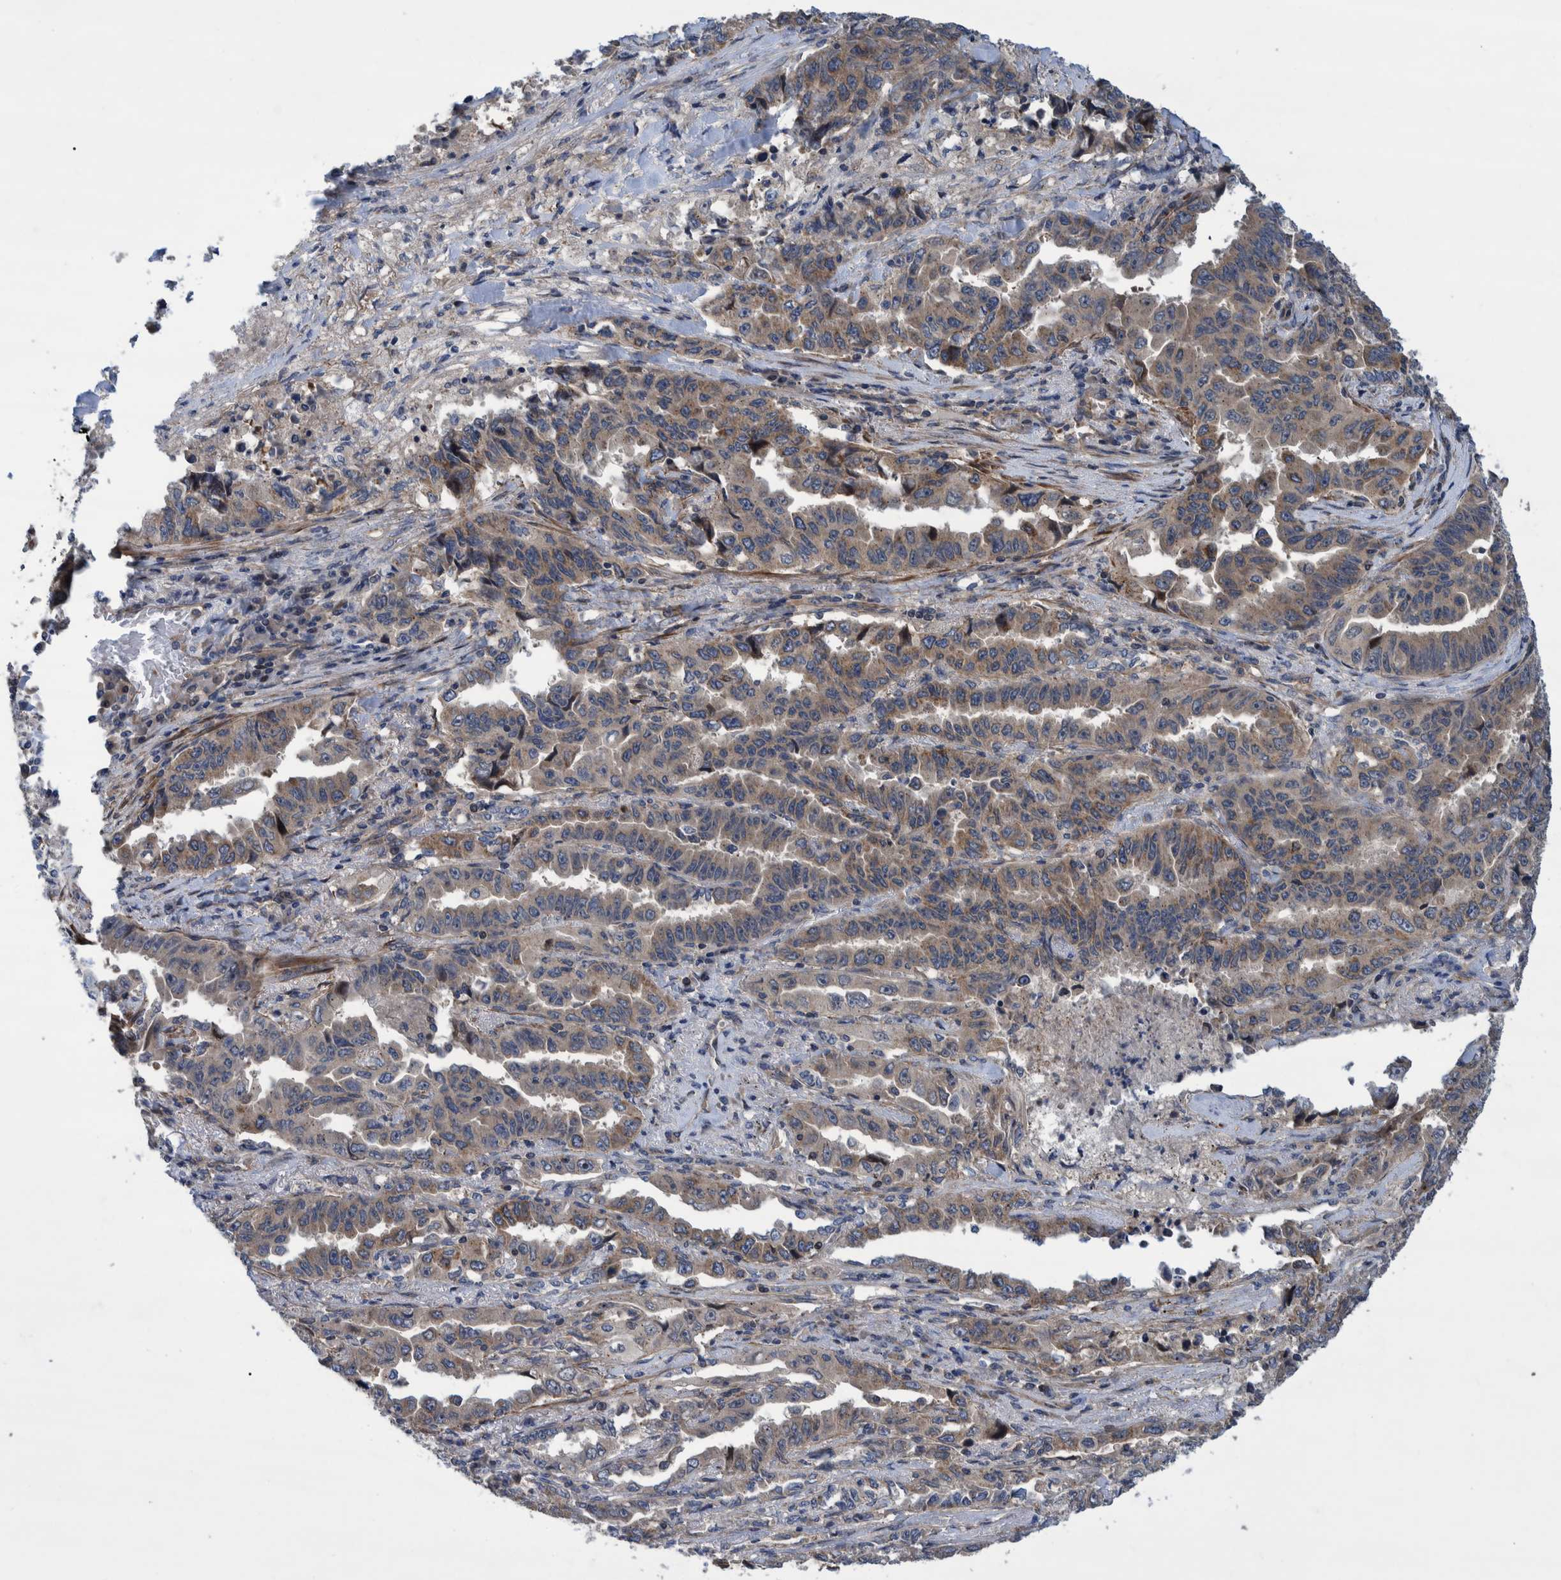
{"staining": {"intensity": "weak", "quantity": "25%-75%", "location": "cytoplasmic/membranous"}, "tissue": "lung cancer", "cell_type": "Tumor cells", "image_type": "cancer", "snomed": [{"axis": "morphology", "description": "Adenocarcinoma, NOS"}, {"axis": "topography", "description": "Lung"}], "caption": "Protein analysis of lung cancer tissue exhibits weak cytoplasmic/membranous expression in approximately 25%-75% of tumor cells. The staining was performed using DAB to visualize the protein expression in brown, while the nuclei were stained in blue with hematoxylin (Magnification: 20x).", "gene": "GRPEL2", "patient": {"sex": "female", "age": 51}}